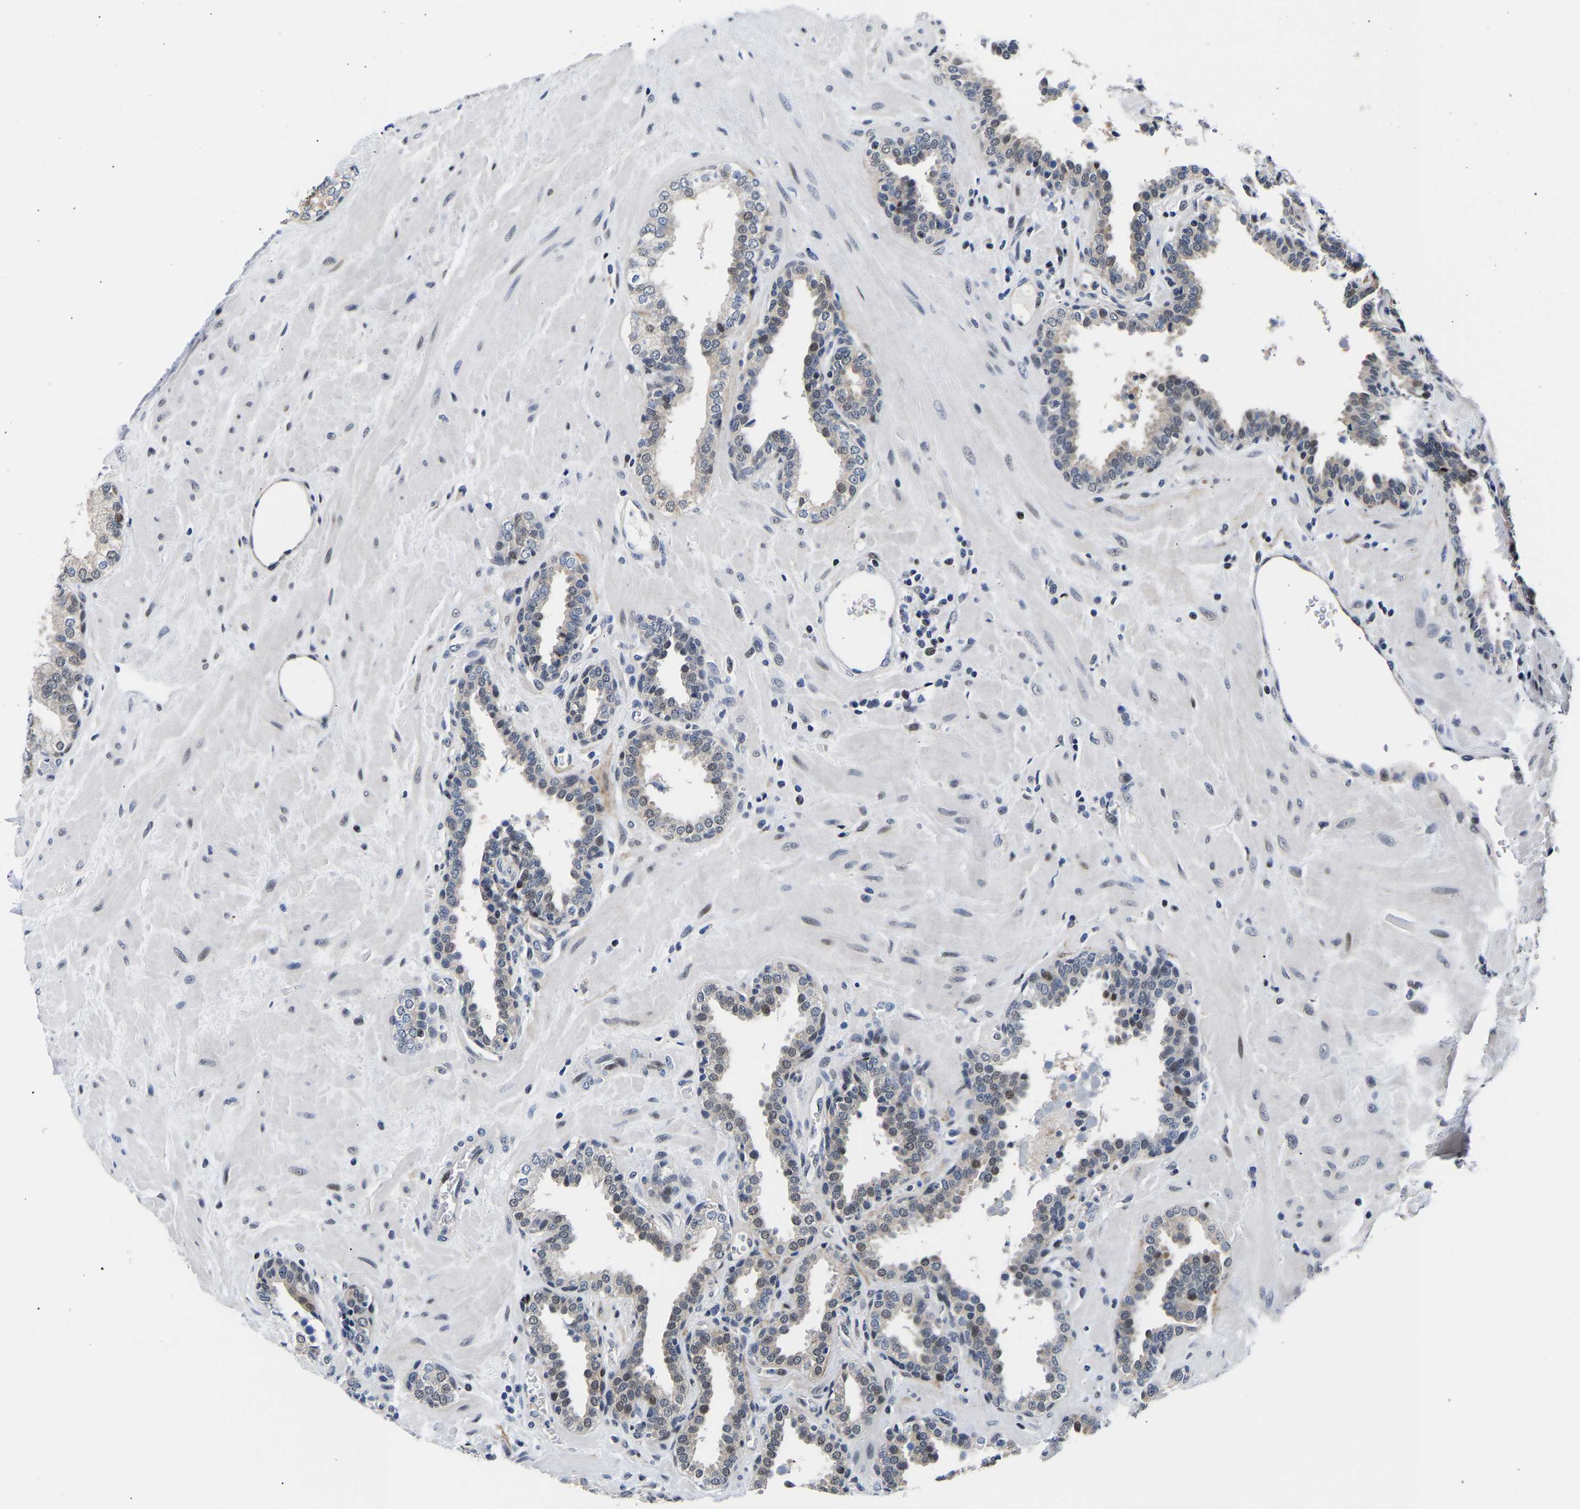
{"staining": {"intensity": "weak", "quantity": "<25%", "location": "cytoplasmic/membranous,nuclear"}, "tissue": "prostate", "cell_type": "Glandular cells", "image_type": "normal", "snomed": [{"axis": "morphology", "description": "Normal tissue, NOS"}, {"axis": "topography", "description": "Prostate"}], "caption": "This is an immunohistochemistry (IHC) image of benign prostate. There is no staining in glandular cells.", "gene": "PTRHD1", "patient": {"sex": "male", "age": 51}}